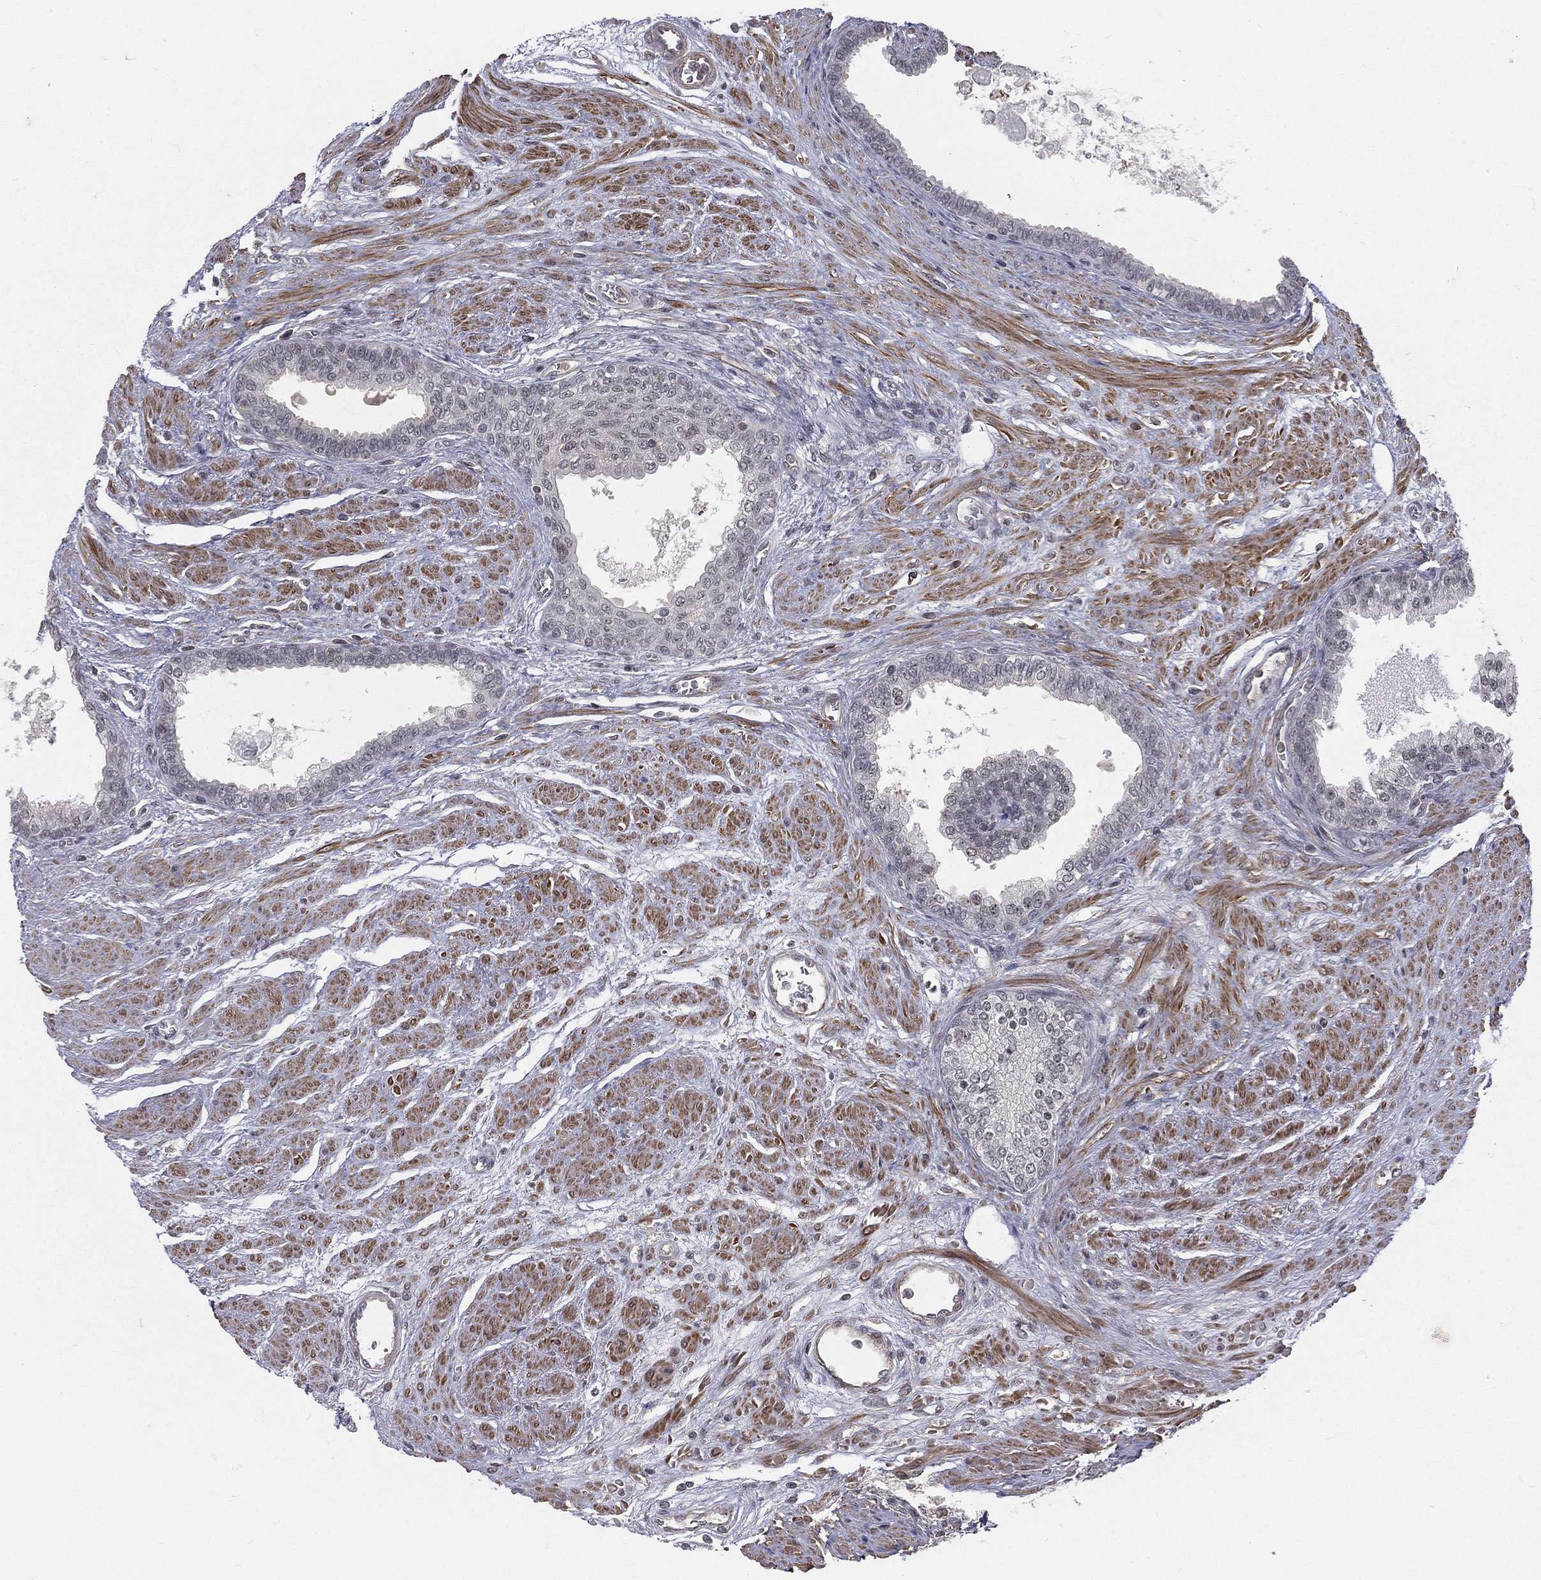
{"staining": {"intensity": "negative", "quantity": "none", "location": "none"}, "tissue": "prostate cancer", "cell_type": "Tumor cells", "image_type": "cancer", "snomed": [{"axis": "morphology", "description": "Adenocarcinoma, NOS"}, {"axis": "topography", "description": "Prostate and seminal vesicle, NOS"}, {"axis": "topography", "description": "Prostate"}], "caption": "A high-resolution micrograph shows immunohistochemistry (IHC) staining of adenocarcinoma (prostate), which reveals no significant staining in tumor cells.", "gene": "MORC2", "patient": {"sex": "male", "age": 62}}